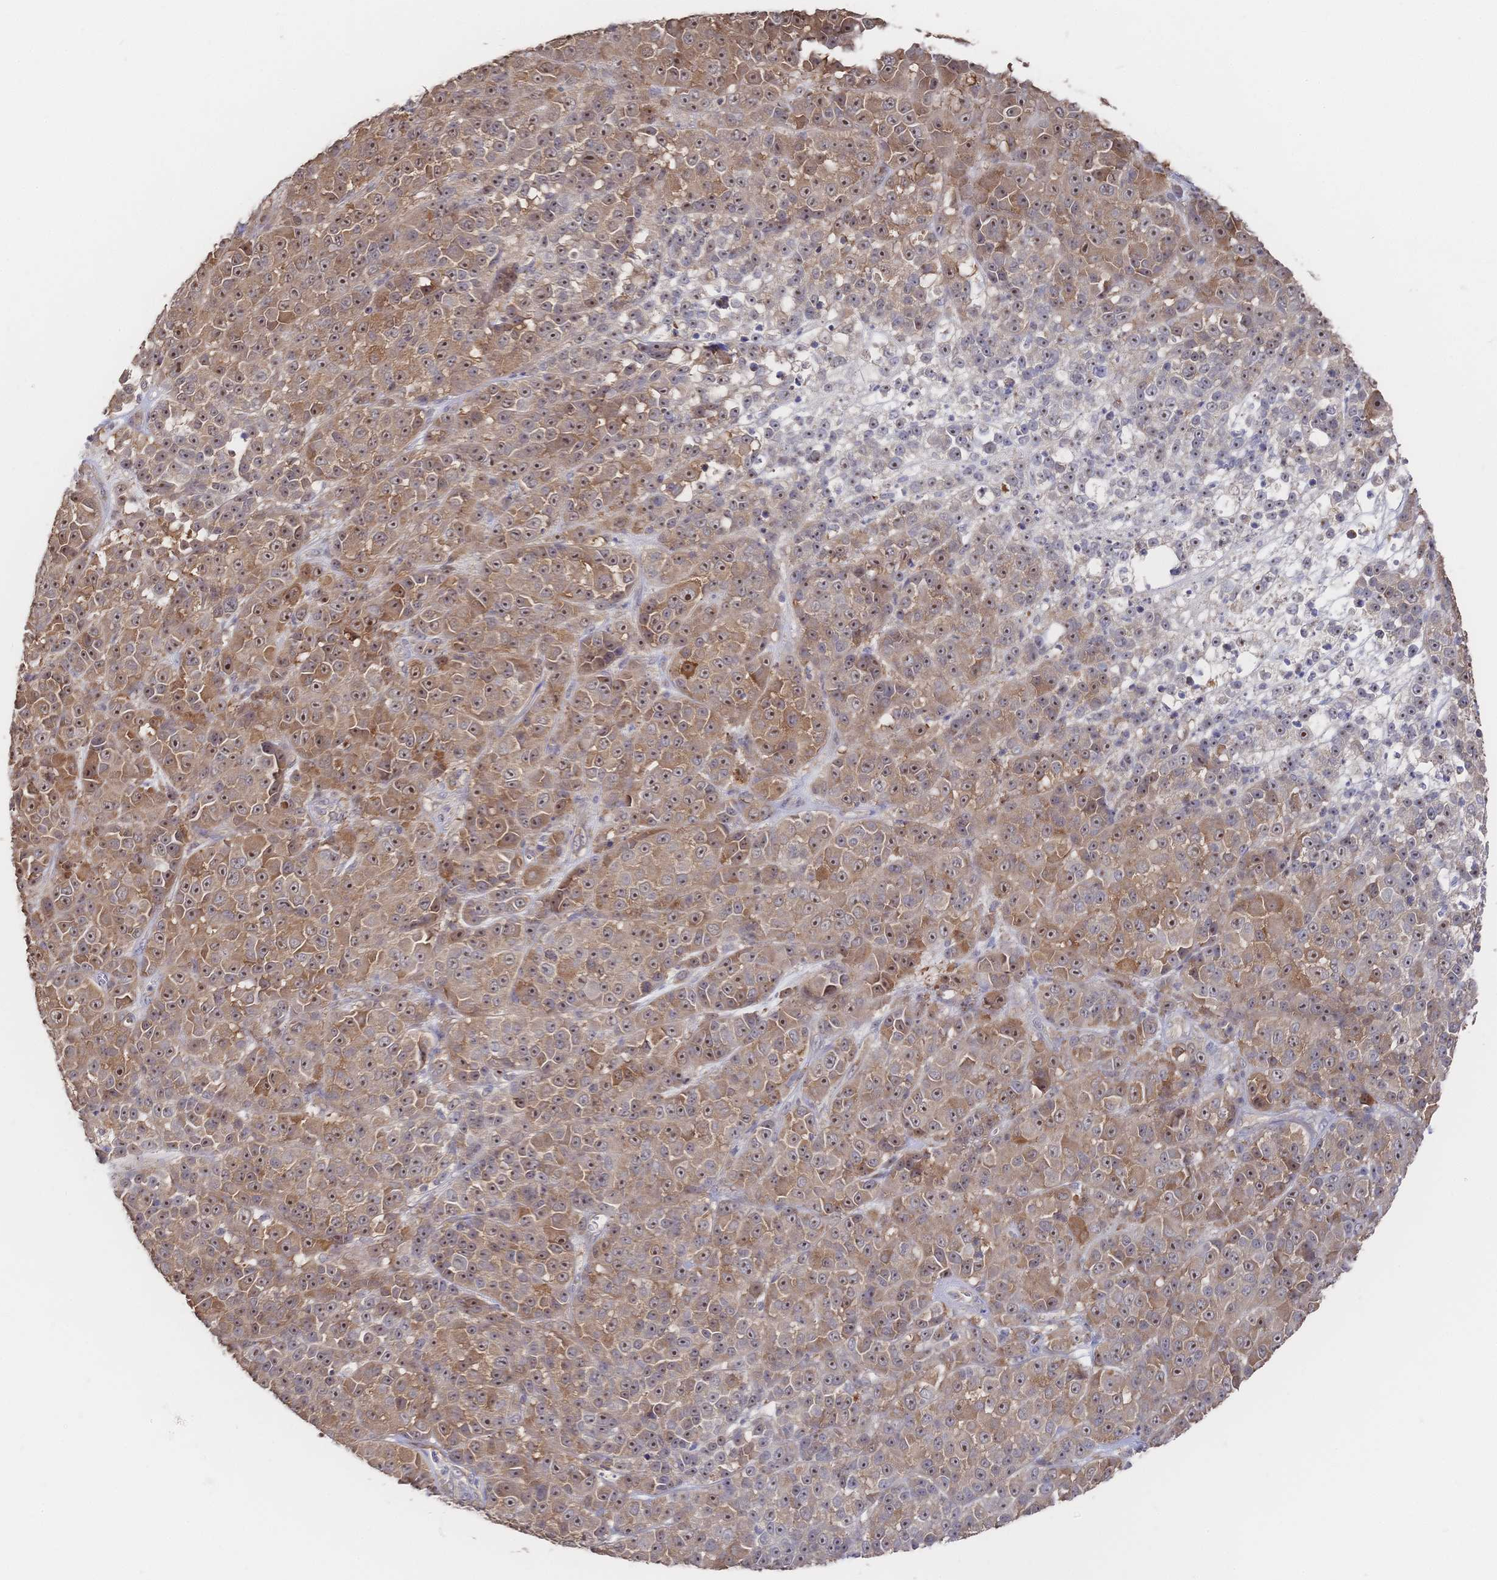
{"staining": {"intensity": "moderate", "quantity": ">75%", "location": "cytoplasmic/membranous,nuclear"}, "tissue": "melanoma", "cell_type": "Tumor cells", "image_type": "cancer", "snomed": [{"axis": "morphology", "description": "Malignant melanoma, NOS"}, {"axis": "topography", "description": "Skin"}, {"axis": "topography", "description": "Skin of back"}], "caption": "Protein staining by IHC displays moderate cytoplasmic/membranous and nuclear staining in approximately >75% of tumor cells in melanoma.", "gene": "DNAJA4", "patient": {"sex": "male", "age": 91}}